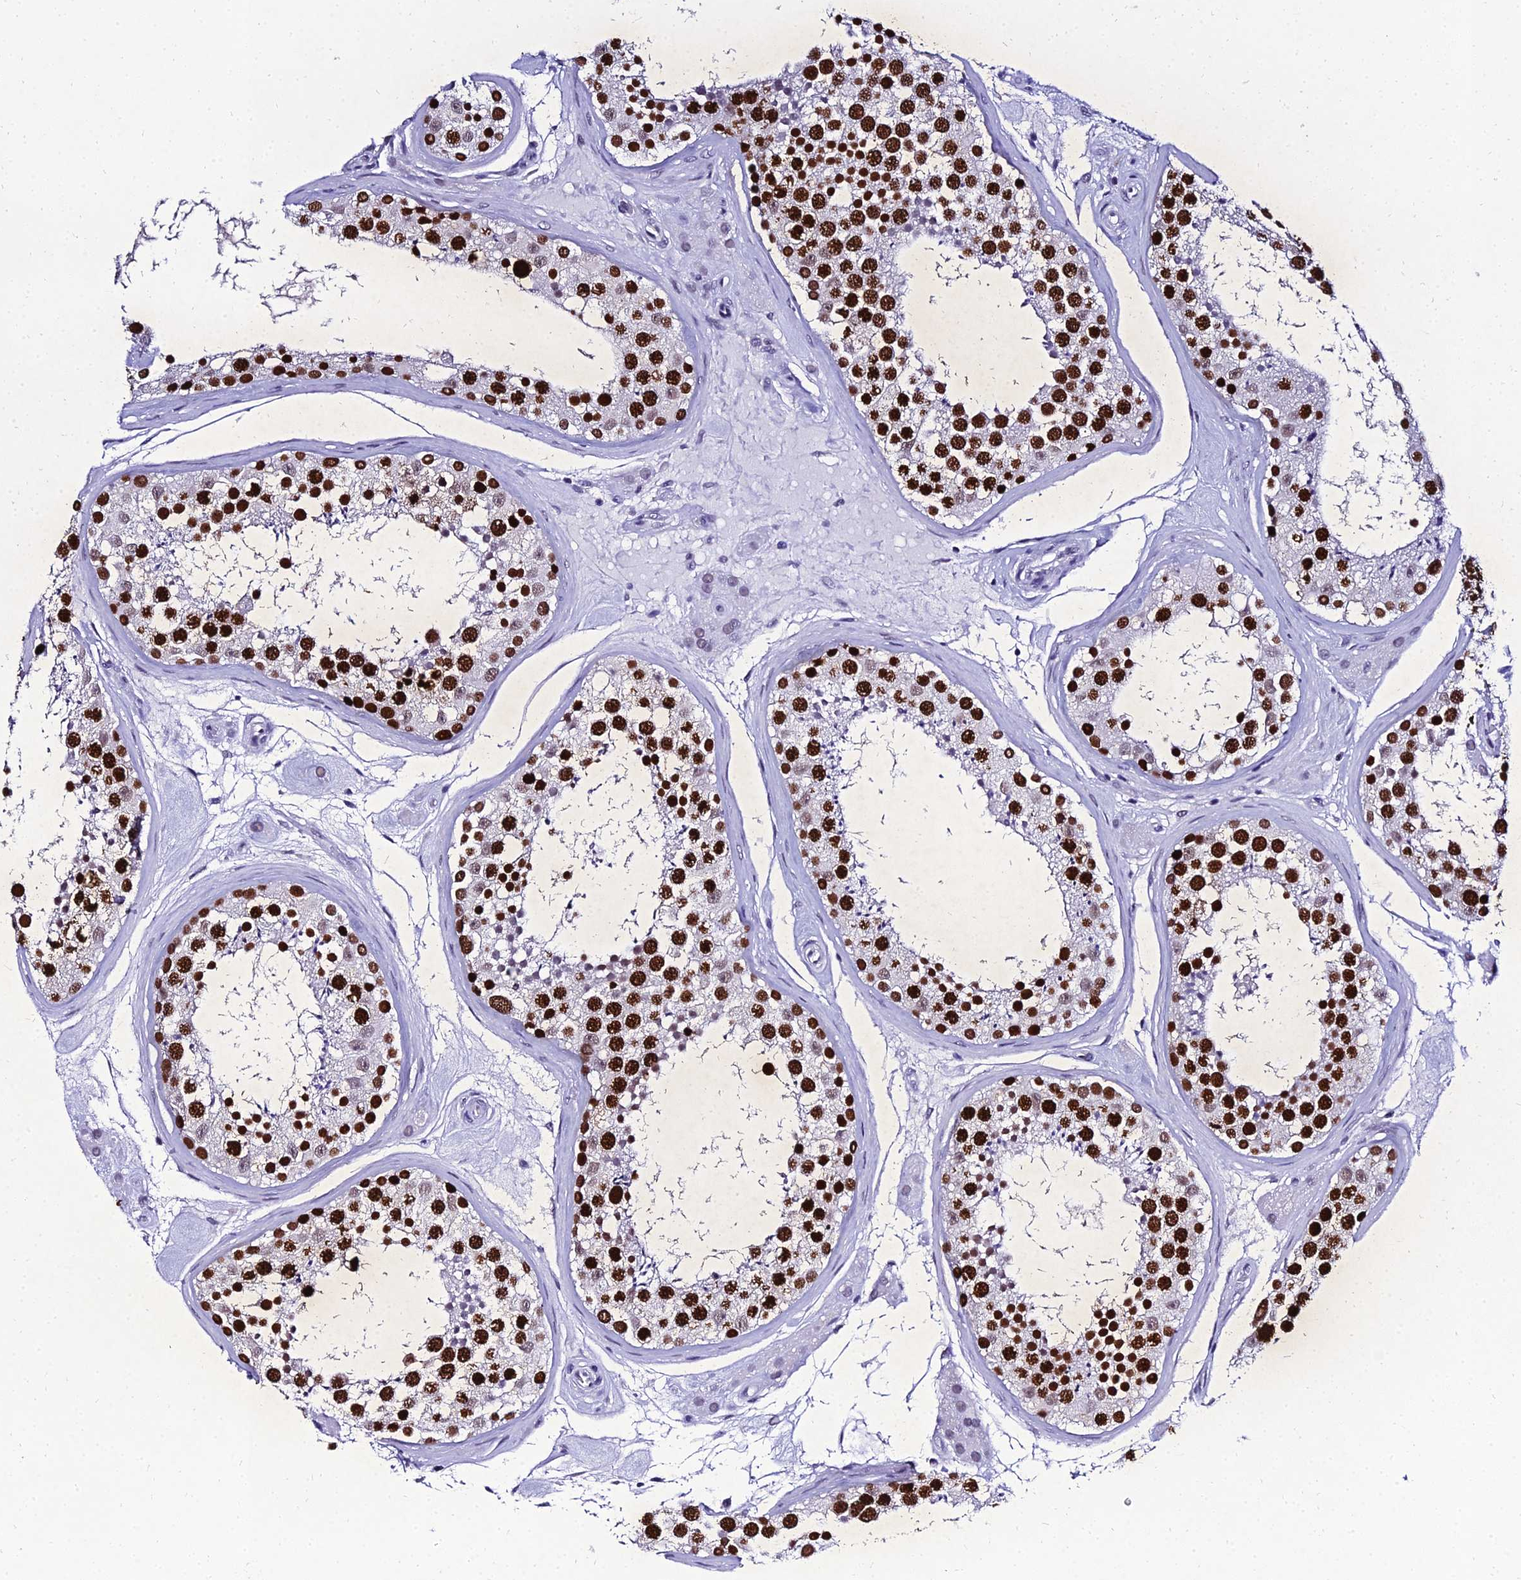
{"staining": {"intensity": "strong", "quantity": "25%-75%", "location": "nuclear"}, "tissue": "testis", "cell_type": "Cells in seminiferous ducts", "image_type": "normal", "snomed": [{"axis": "morphology", "description": "Normal tissue, NOS"}, {"axis": "topography", "description": "Testis"}], "caption": "Immunohistochemical staining of unremarkable human testis displays high levels of strong nuclear staining in approximately 25%-75% of cells in seminiferous ducts. The staining is performed using DAB brown chromogen to label protein expression. The nuclei are counter-stained blue using hematoxylin.", "gene": "PPP4R2", "patient": {"sex": "male", "age": 46}}